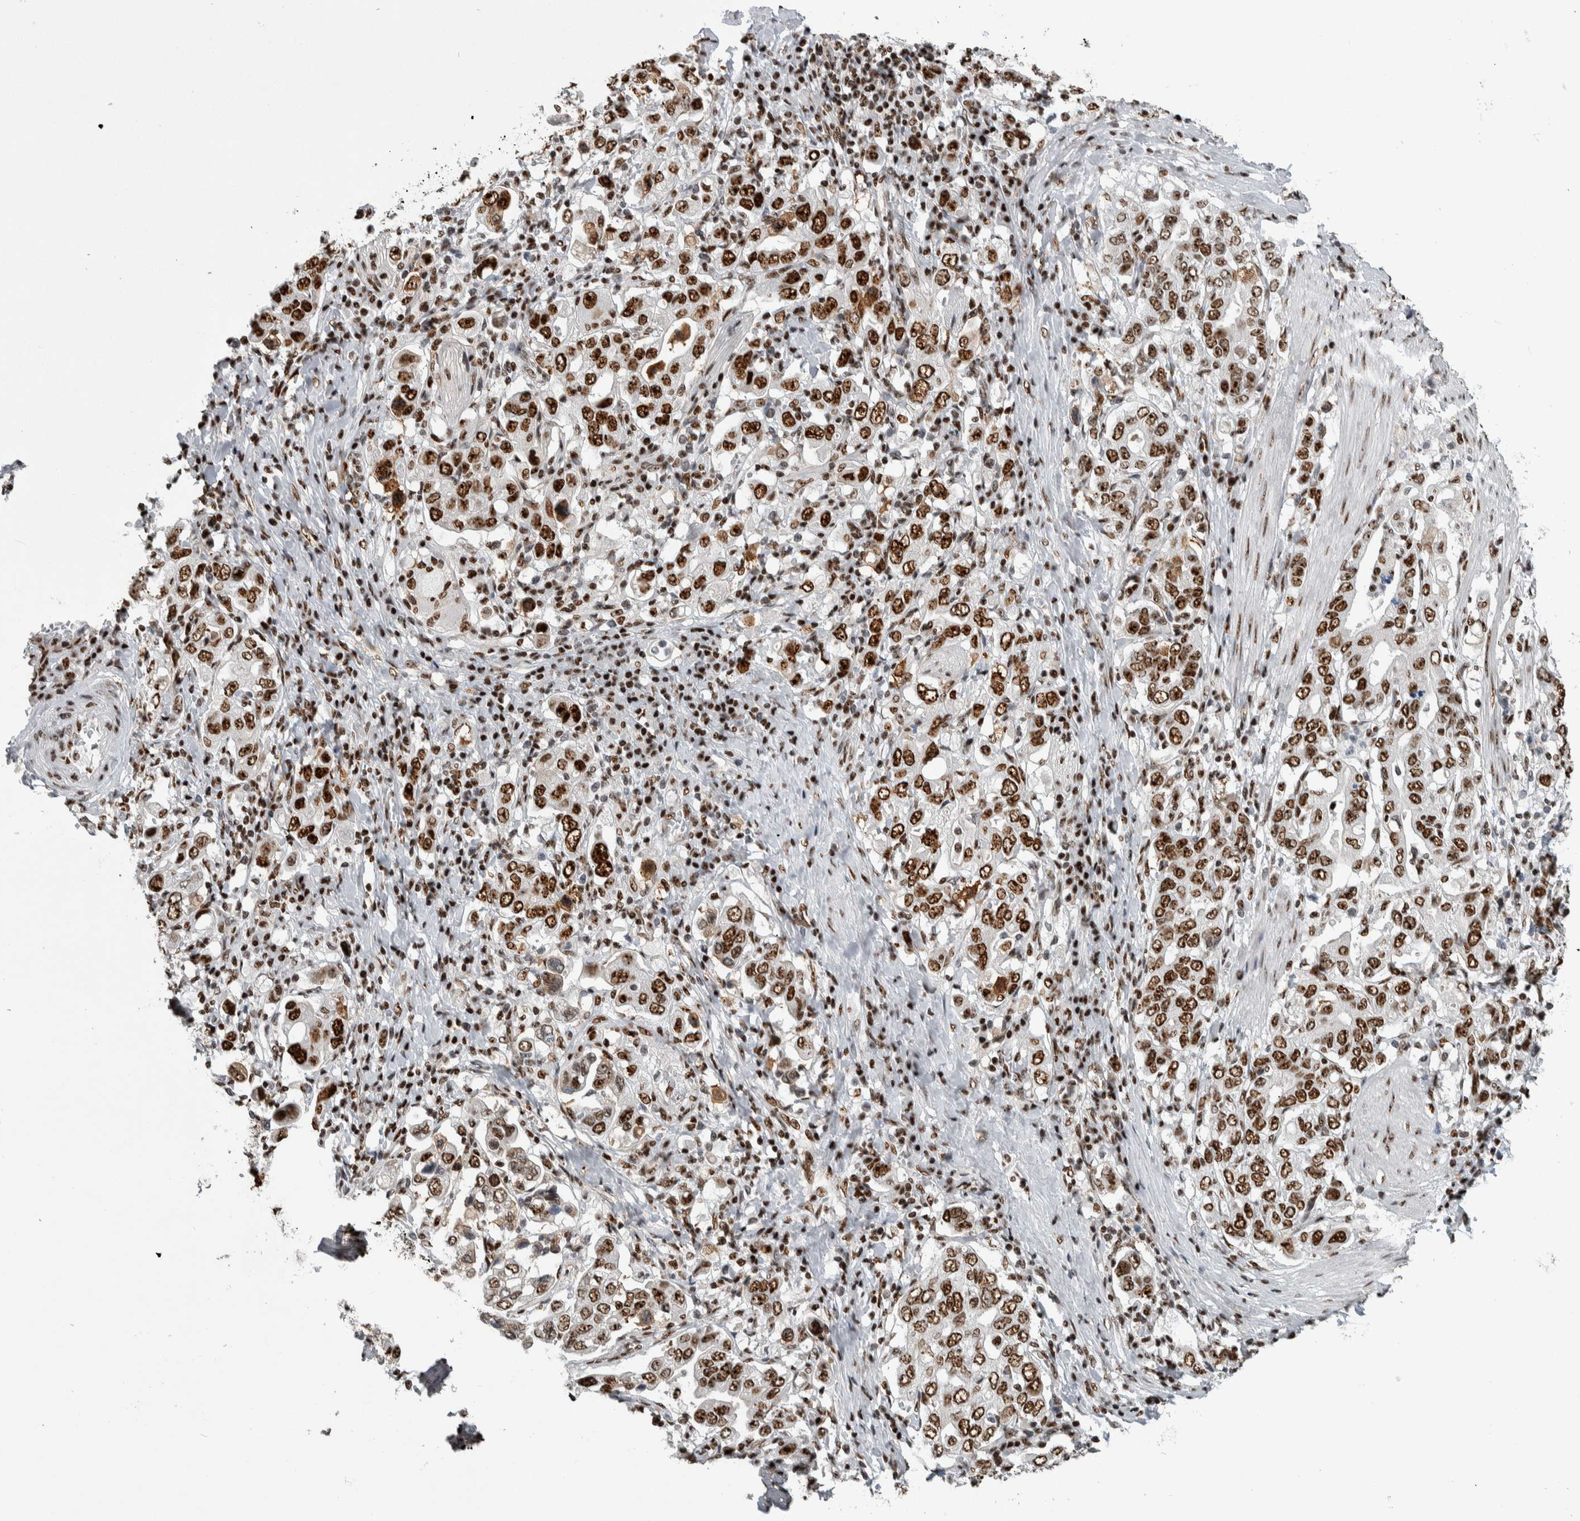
{"staining": {"intensity": "moderate", "quantity": ">75%", "location": "nuclear"}, "tissue": "stomach cancer", "cell_type": "Tumor cells", "image_type": "cancer", "snomed": [{"axis": "morphology", "description": "Adenocarcinoma, NOS"}, {"axis": "topography", "description": "Stomach, upper"}], "caption": "DAB (3,3'-diaminobenzidine) immunohistochemical staining of human stomach cancer exhibits moderate nuclear protein positivity in about >75% of tumor cells.", "gene": "NCL", "patient": {"sex": "male", "age": 62}}